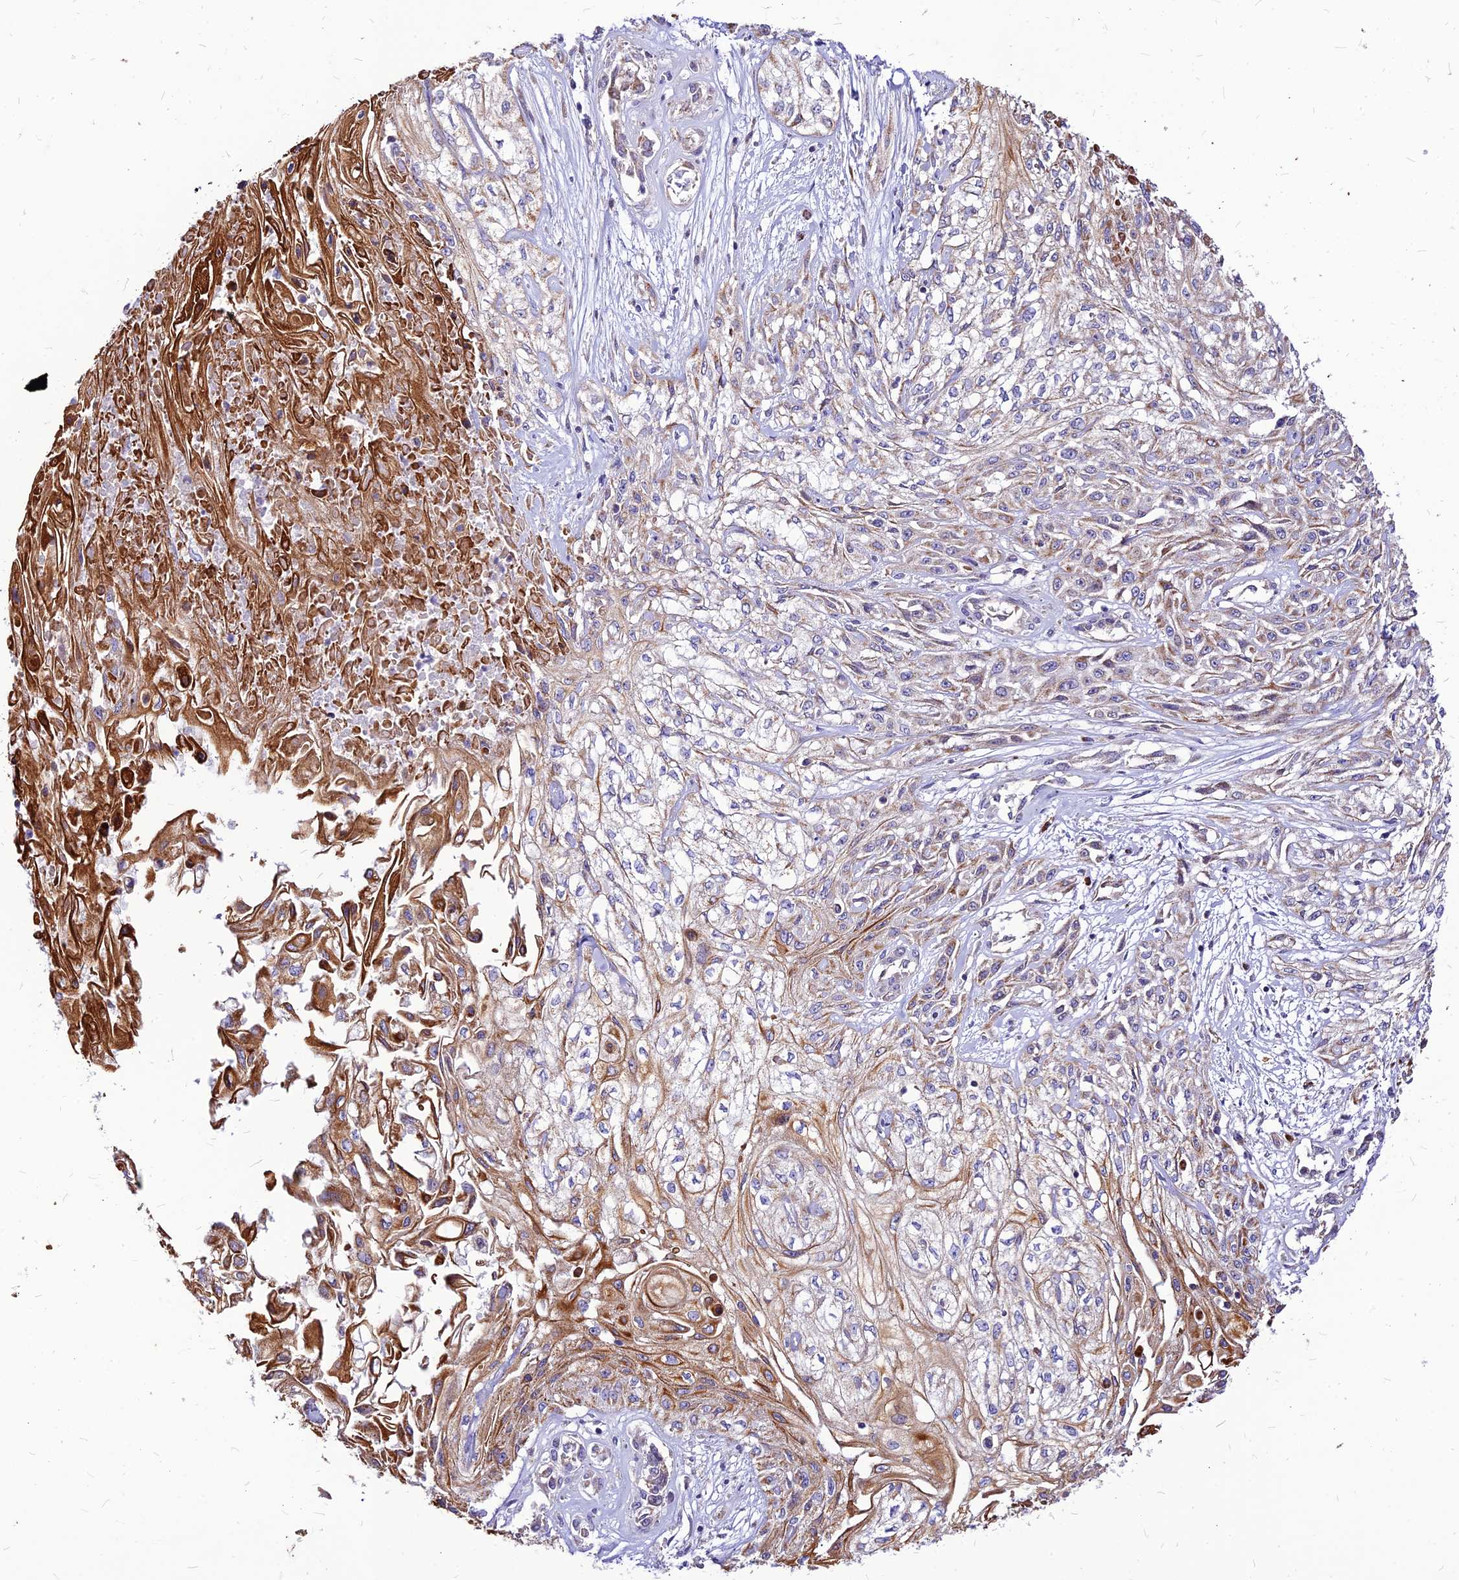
{"staining": {"intensity": "strong", "quantity": "25%-75%", "location": "cytoplasmic/membranous"}, "tissue": "skin cancer", "cell_type": "Tumor cells", "image_type": "cancer", "snomed": [{"axis": "morphology", "description": "Squamous cell carcinoma, NOS"}, {"axis": "morphology", "description": "Squamous cell carcinoma, metastatic, NOS"}, {"axis": "topography", "description": "Skin"}, {"axis": "topography", "description": "Lymph node"}], "caption": "DAB (3,3'-diaminobenzidine) immunohistochemical staining of human skin cancer shows strong cytoplasmic/membranous protein positivity in approximately 25%-75% of tumor cells.", "gene": "ECI1", "patient": {"sex": "male", "age": 75}}